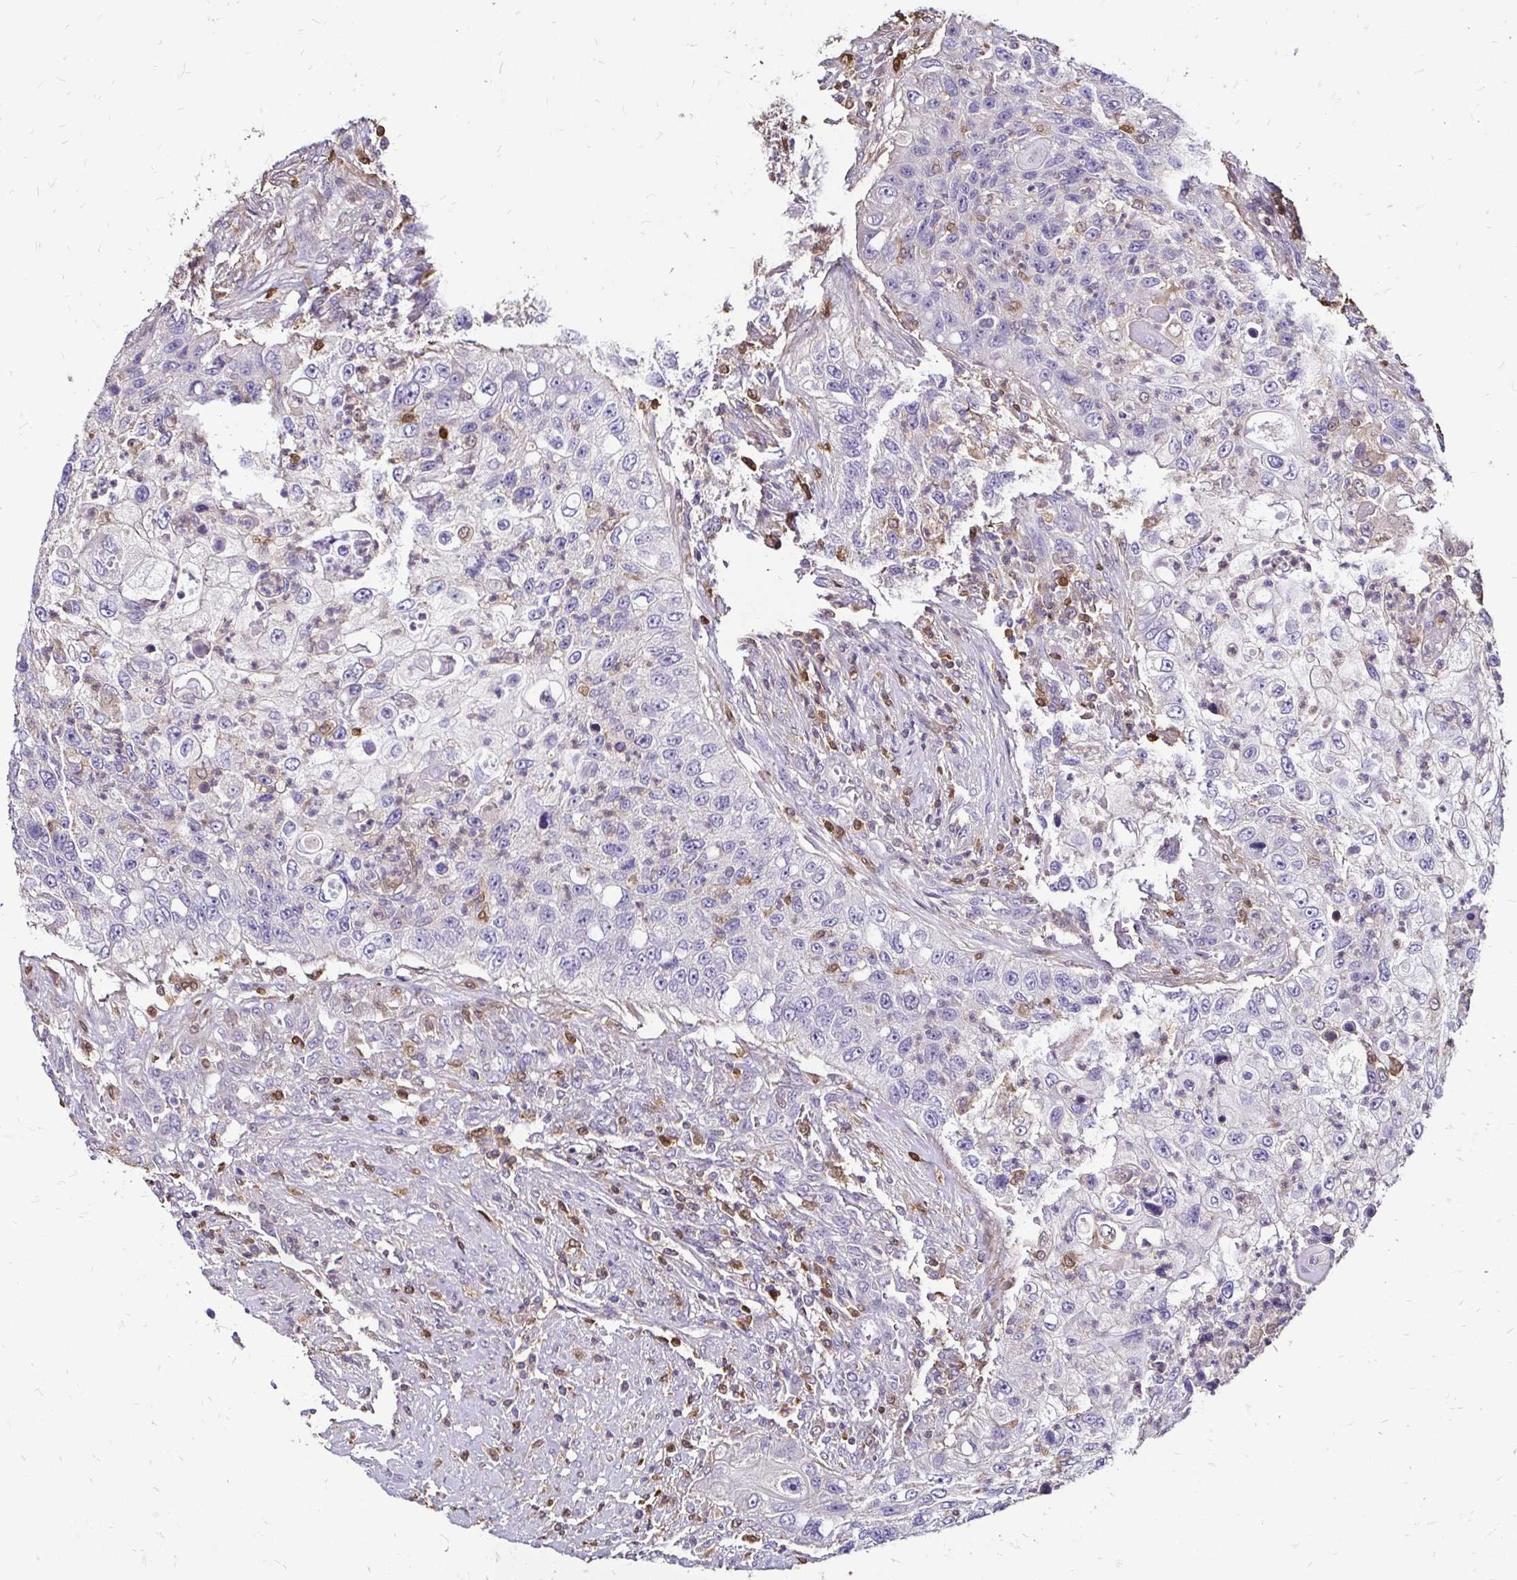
{"staining": {"intensity": "negative", "quantity": "none", "location": "none"}, "tissue": "urothelial cancer", "cell_type": "Tumor cells", "image_type": "cancer", "snomed": [{"axis": "morphology", "description": "Urothelial carcinoma, High grade"}, {"axis": "topography", "description": "Urinary bladder"}], "caption": "Tumor cells are negative for brown protein staining in urothelial cancer.", "gene": "ZFP1", "patient": {"sex": "female", "age": 60}}